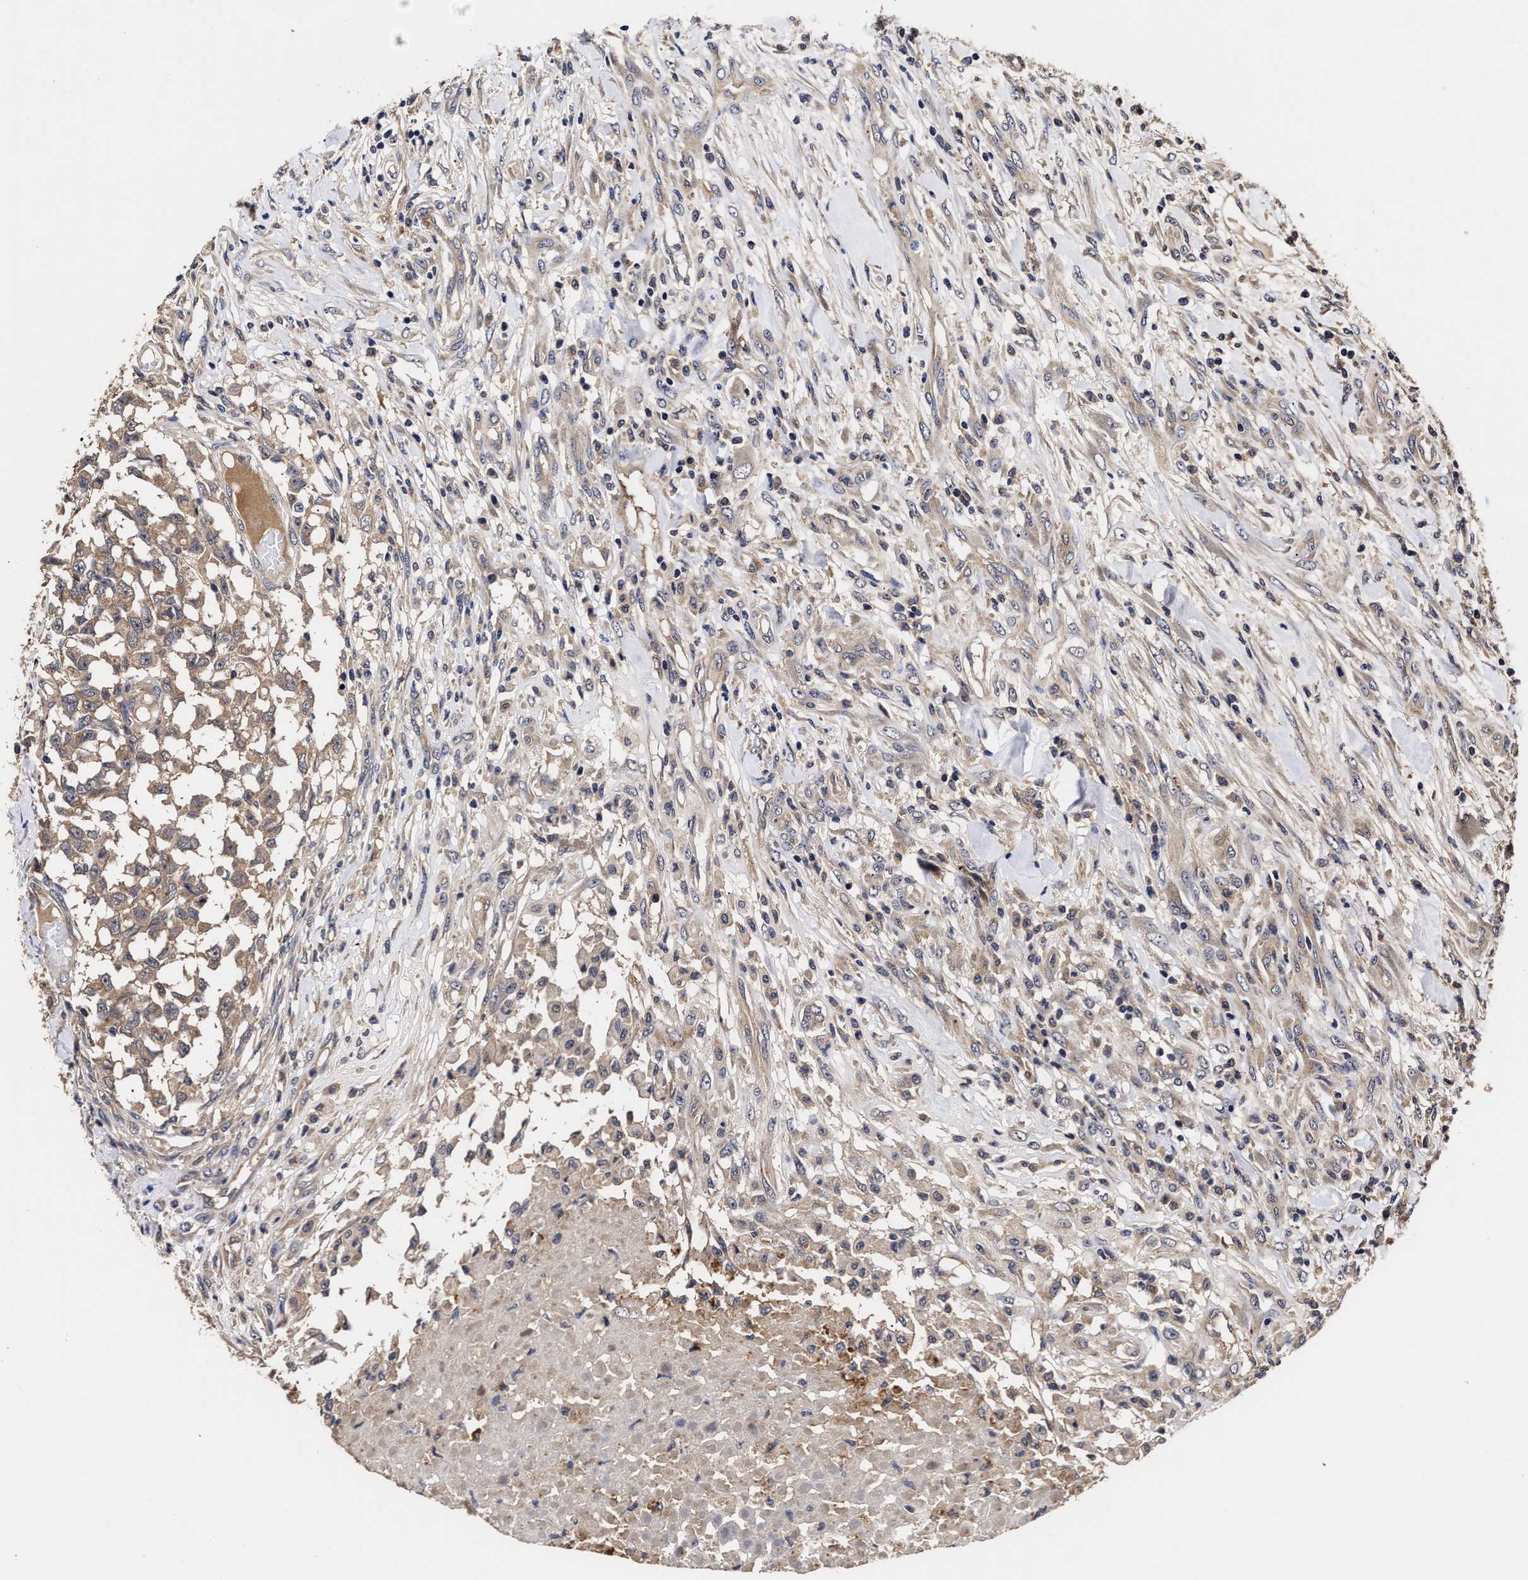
{"staining": {"intensity": "weak", "quantity": "25%-75%", "location": "cytoplasmic/membranous"}, "tissue": "testis cancer", "cell_type": "Tumor cells", "image_type": "cancer", "snomed": [{"axis": "morphology", "description": "Seminoma, NOS"}, {"axis": "topography", "description": "Testis"}], "caption": "Testis cancer (seminoma) stained with IHC reveals weak cytoplasmic/membranous staining in about 25%-75% of tumor cells.", "gene": "SOCS5", "patient": {"sex": "male", "age": 59}}